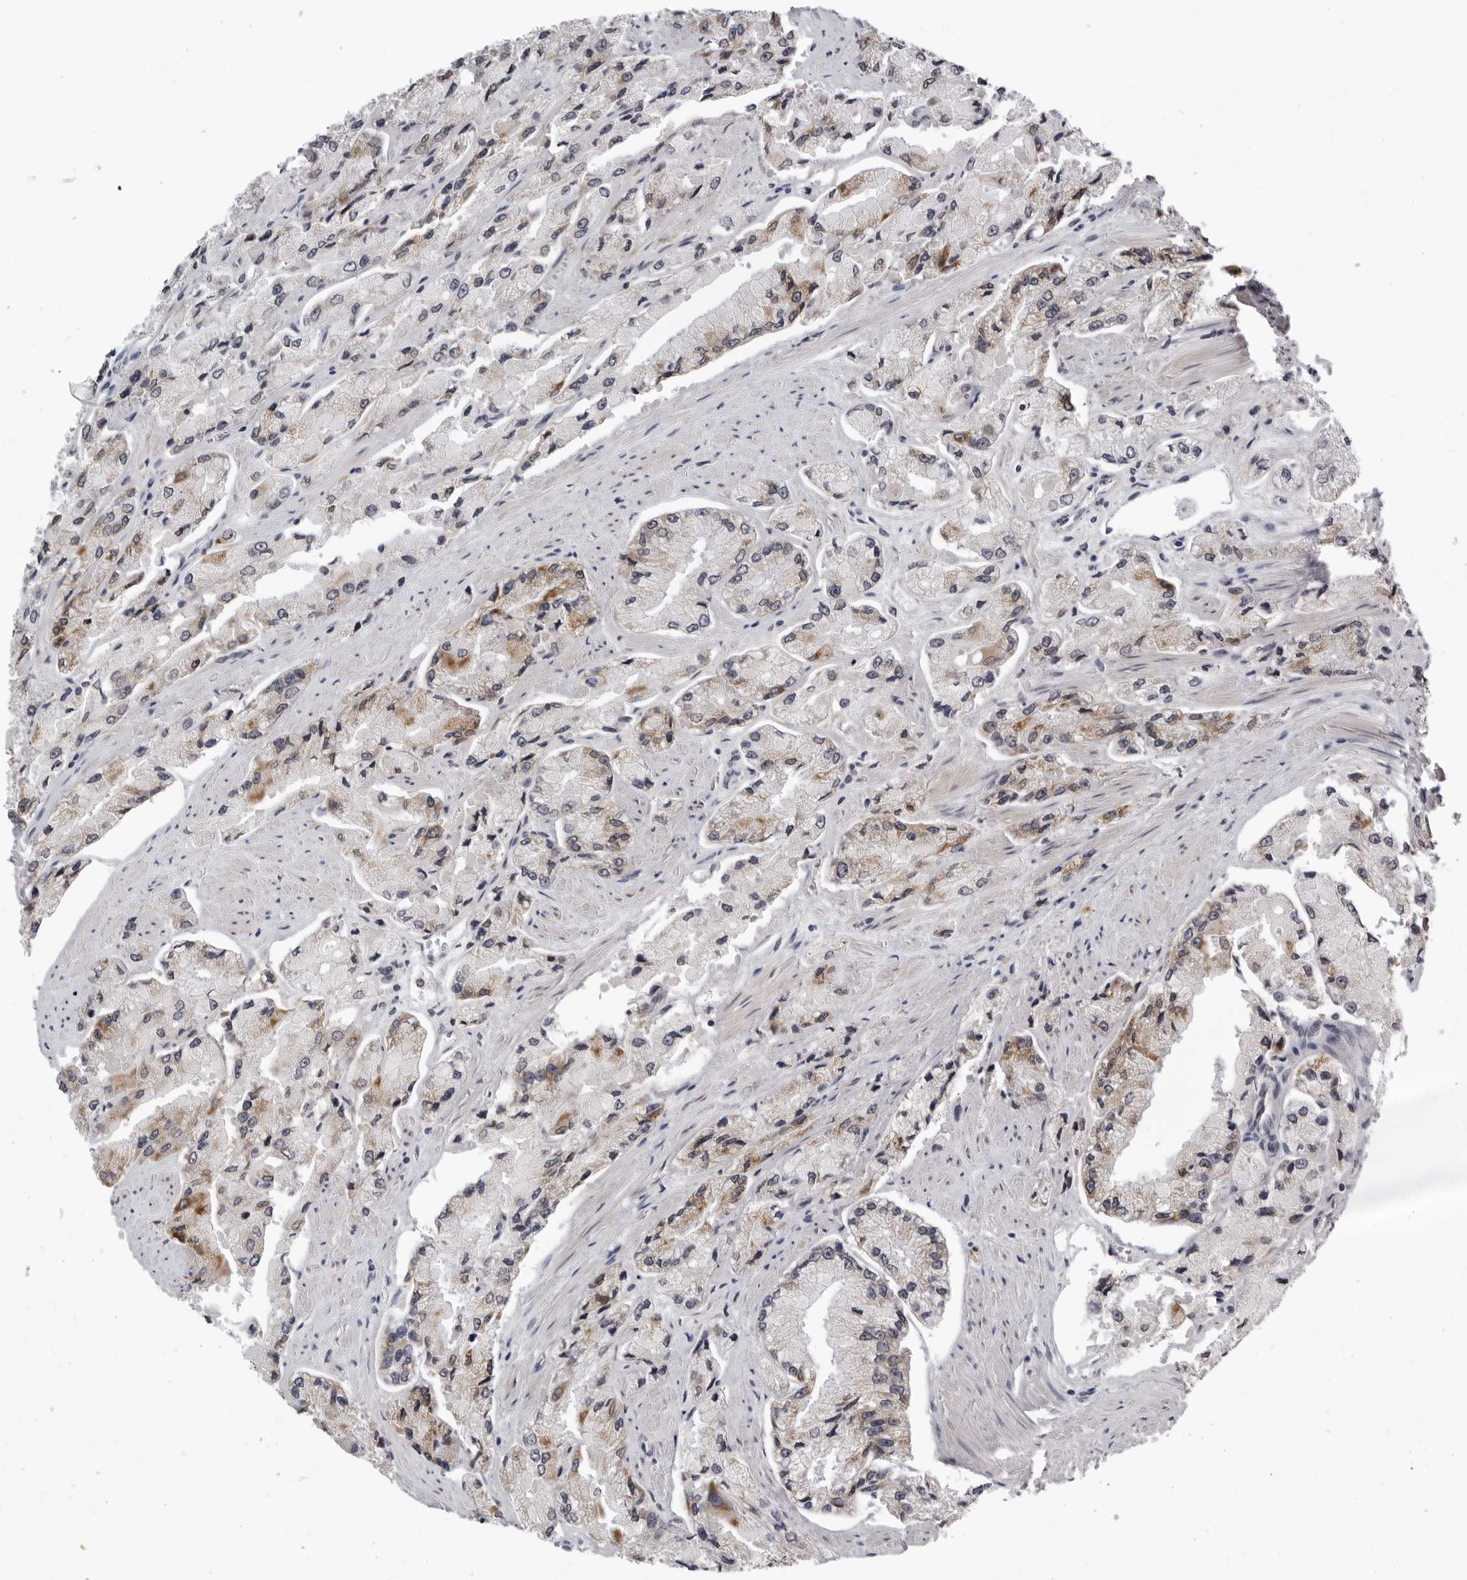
{"staining": {"intensity": "moderate", "quantity": "25%-75%", "location": "cytoplasmic/membranous"}, "tissue": "prostate cancer", "cell_type": "Tumor cells", "image_type": "cancer", "snomed": [{"axis": "morphology", "description": "Adenocarcinoma, High grade"}, {"axis": "topography", "description": "Prostate"}], "caption": "This is a histology image of immunohistochemistry staining of prostate cancer (high-grade adenocarcinoma), which shows moderate staining in the cytoplasmic/membranous of tumor cells.", "gene": "CPT2", "patient": {"sex": "male", "age": 58}}